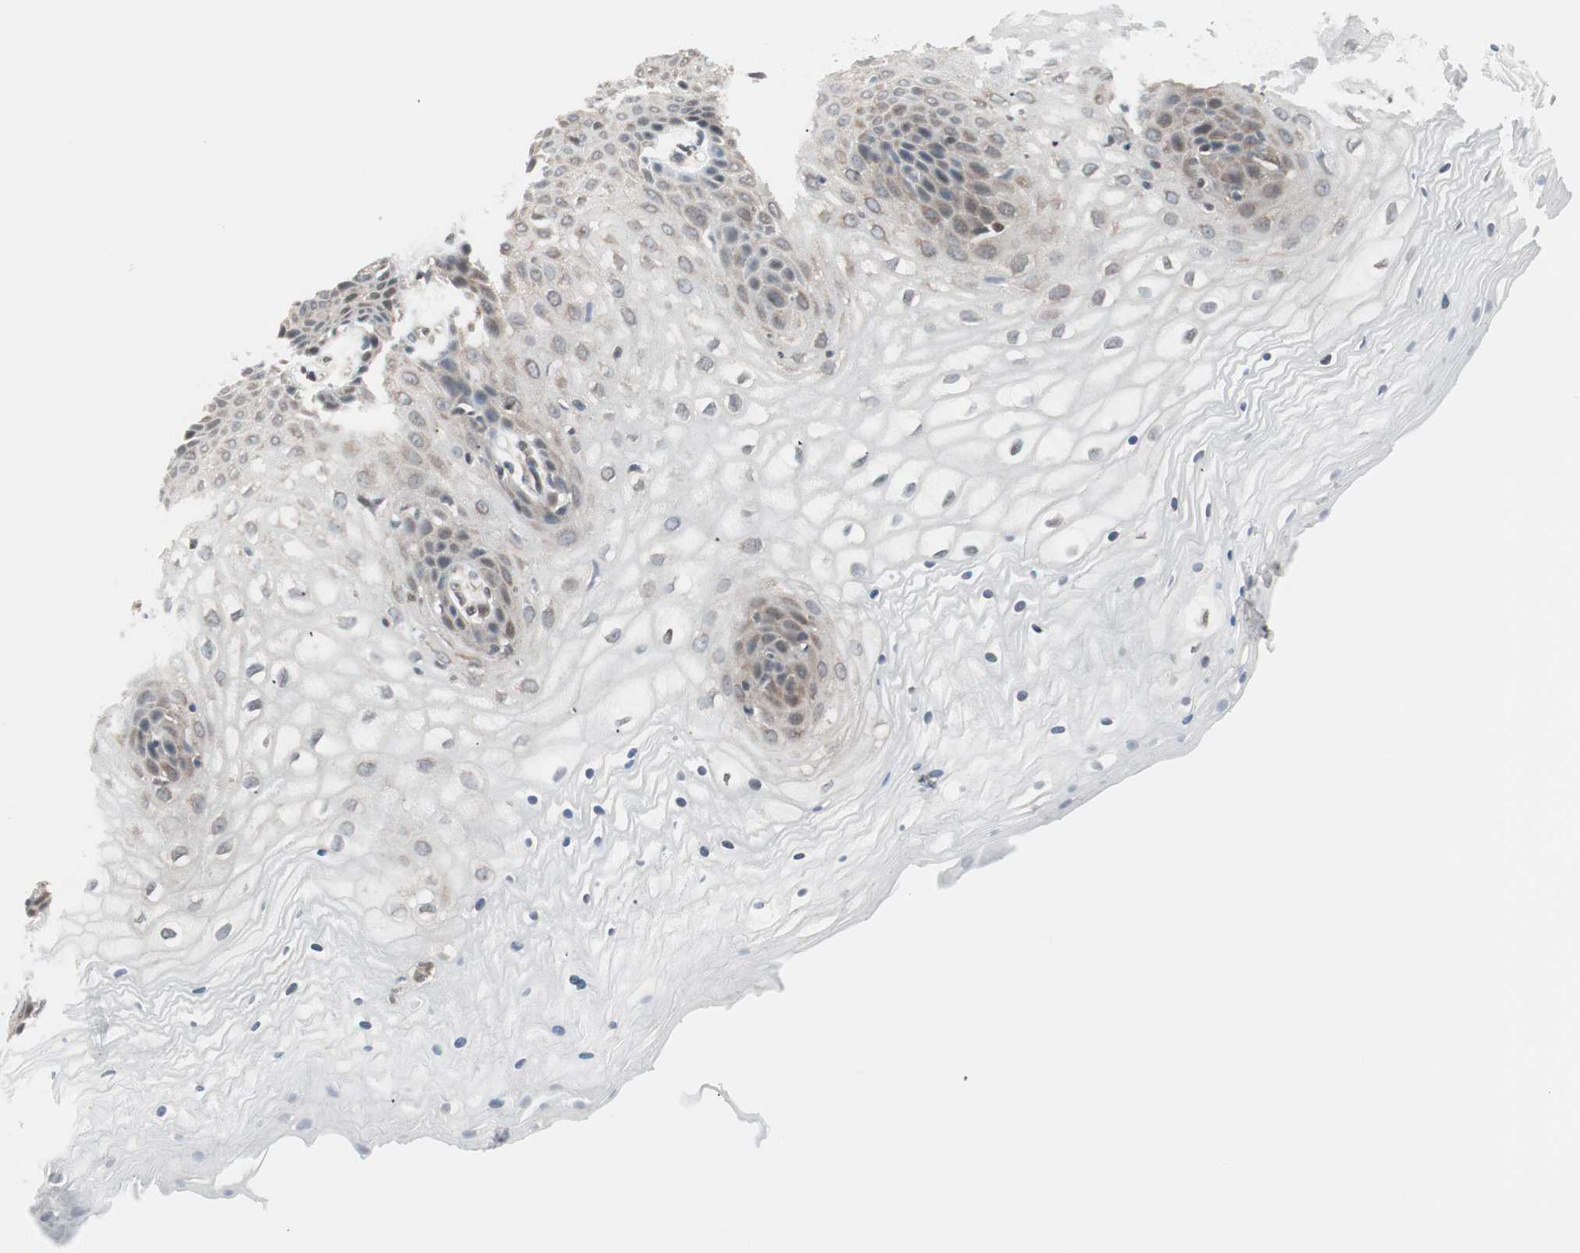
{"staining": {"intensity": "moderate", "quantity": "<25%", "location": "nuclear"}, "tissue": "vagina", "cell_type": "Squamous epithelial cells", "image_type": "normal", "snomed": [{"axis": "morphology", "description": "Normal tissue, NOS"}, {"axis": "topography", "description": "Vagina"}], "caption": "There is low levels of moderate nuclear expression in squamous epithelial cells of benign vagina, as demonstrated by immunohistochemical staining (brown color).", "gene": "UBE2I", "patient": {"sex": "female", "age": 34}}